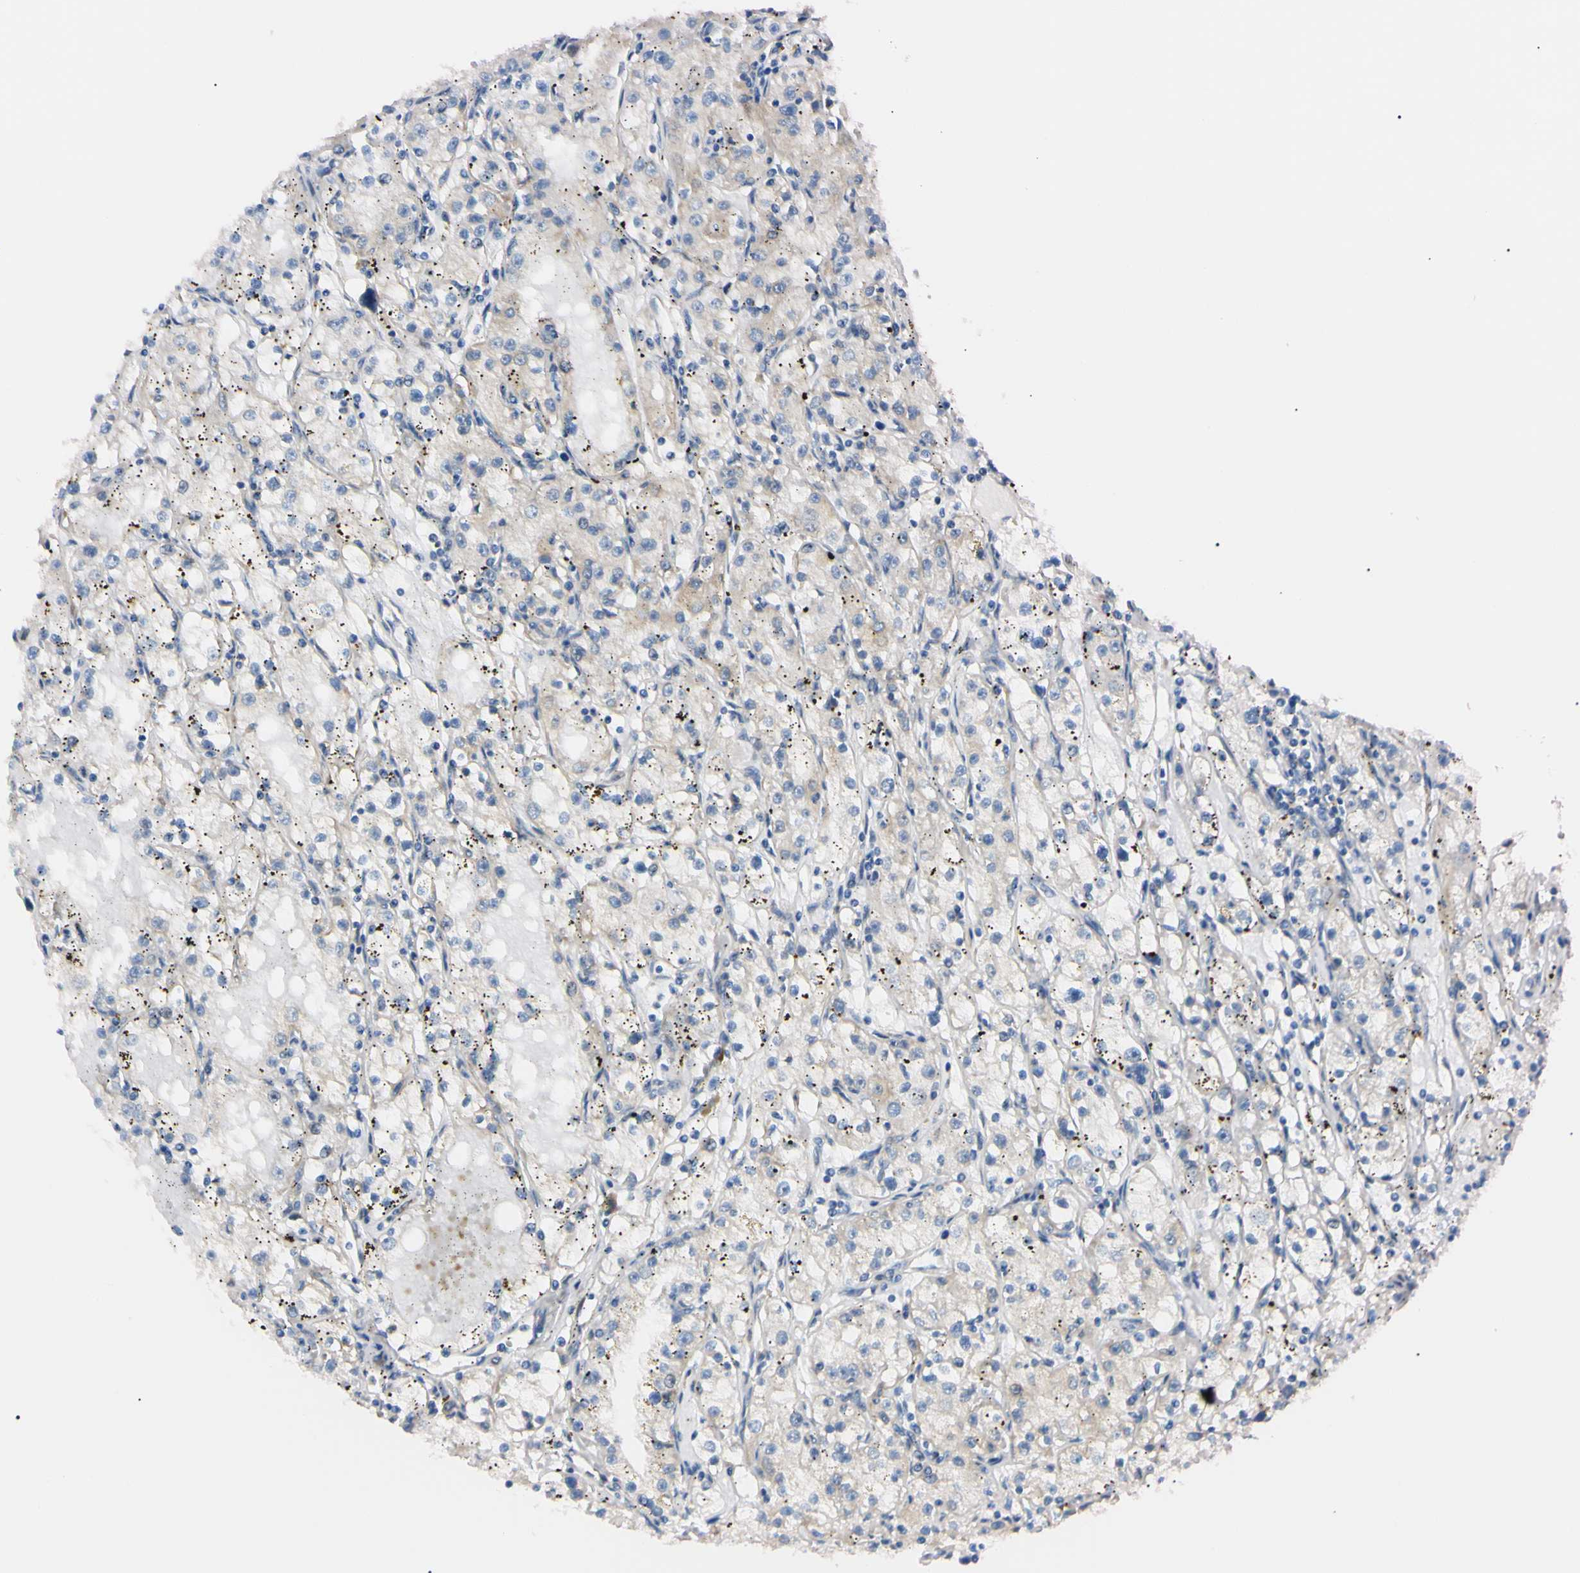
{"staining": {"intensity": "weak", "quantity": "<25%", "location": "cytoplasmic/membranous"}, "tissue": "renal cancer", "cell_type": "Tumor cells", "image_type": "cancer", "snomed": [{"axis": "morphology", "description": "Adenocarcinoma, NOS"}, {"axis": "topography", "description": "Kidney"}], "caption": "High magnification brightfield microscopy of renal cancer (adenocarcinoma) stained with DAB (3,3'-diaminobenzidine) (brown) and counterstained with hematoxylin (blue): tumor cells show no significant expression.", "gene": "IER3IP1", "patient": {"sex": "male", "age": 56}}